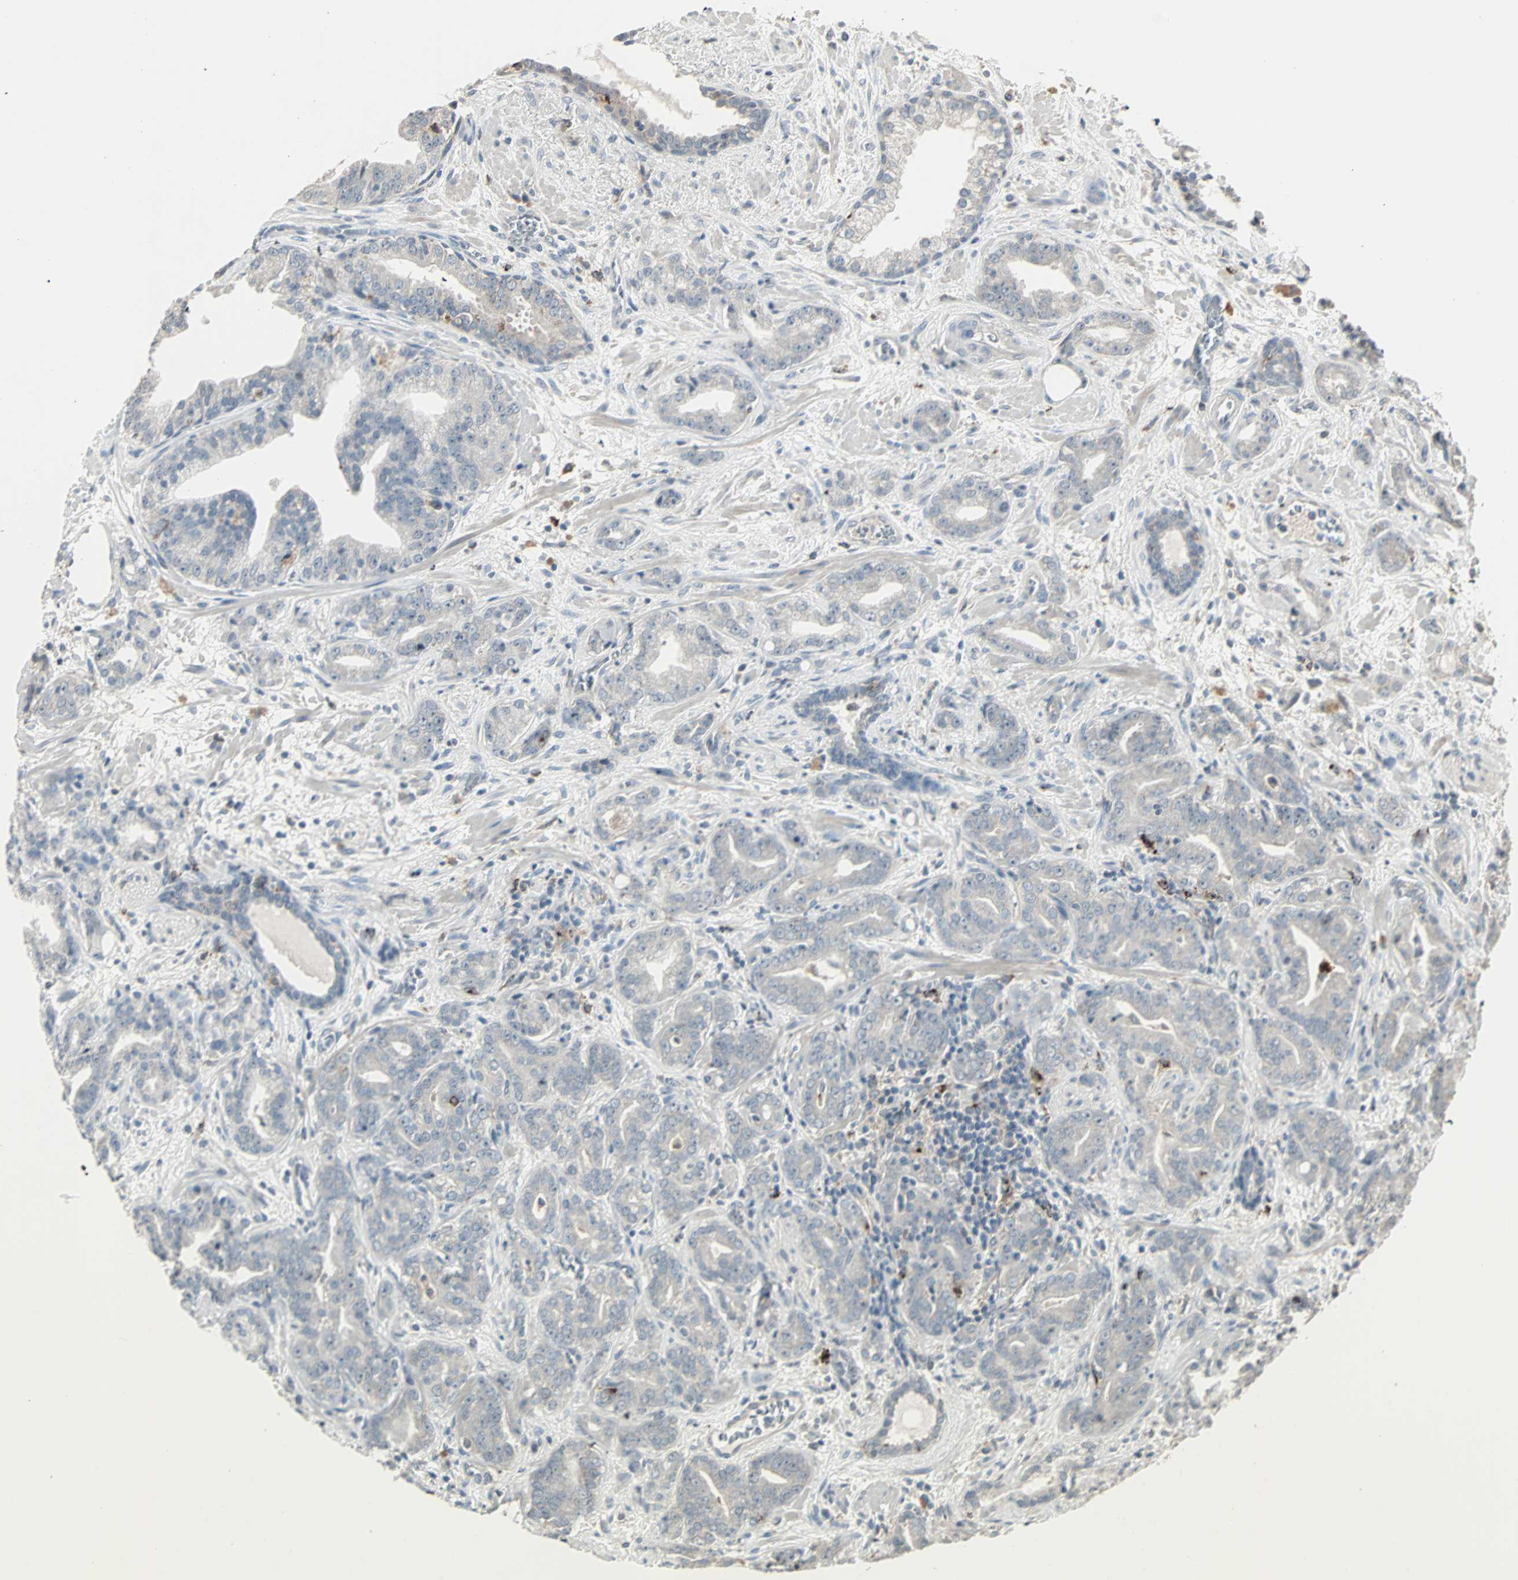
{"staining": {"intensity": "weak", "quantity": ">75%", "location": "cytoplasmic/membranous,nuclear"}, "tissue": "prostate cancer", "cell_type": "Tumor cells", "image_type": "cancer", "snomed": [{"axis": "morphology", "description": "Adenocarcinoma, Low grade"}, {"axis": "topography", "description": "Prostate"}], "caption": "Prostate cancer (adenocarcinoma (low-grade)) was stained to show a protein in brown. There is low levels of weak cytoplasmic/membranous and nuclear positivity in about >75% of tumor cells.", "gene": "KDM4A", "patient": {"sex": "male", "age": 63}}